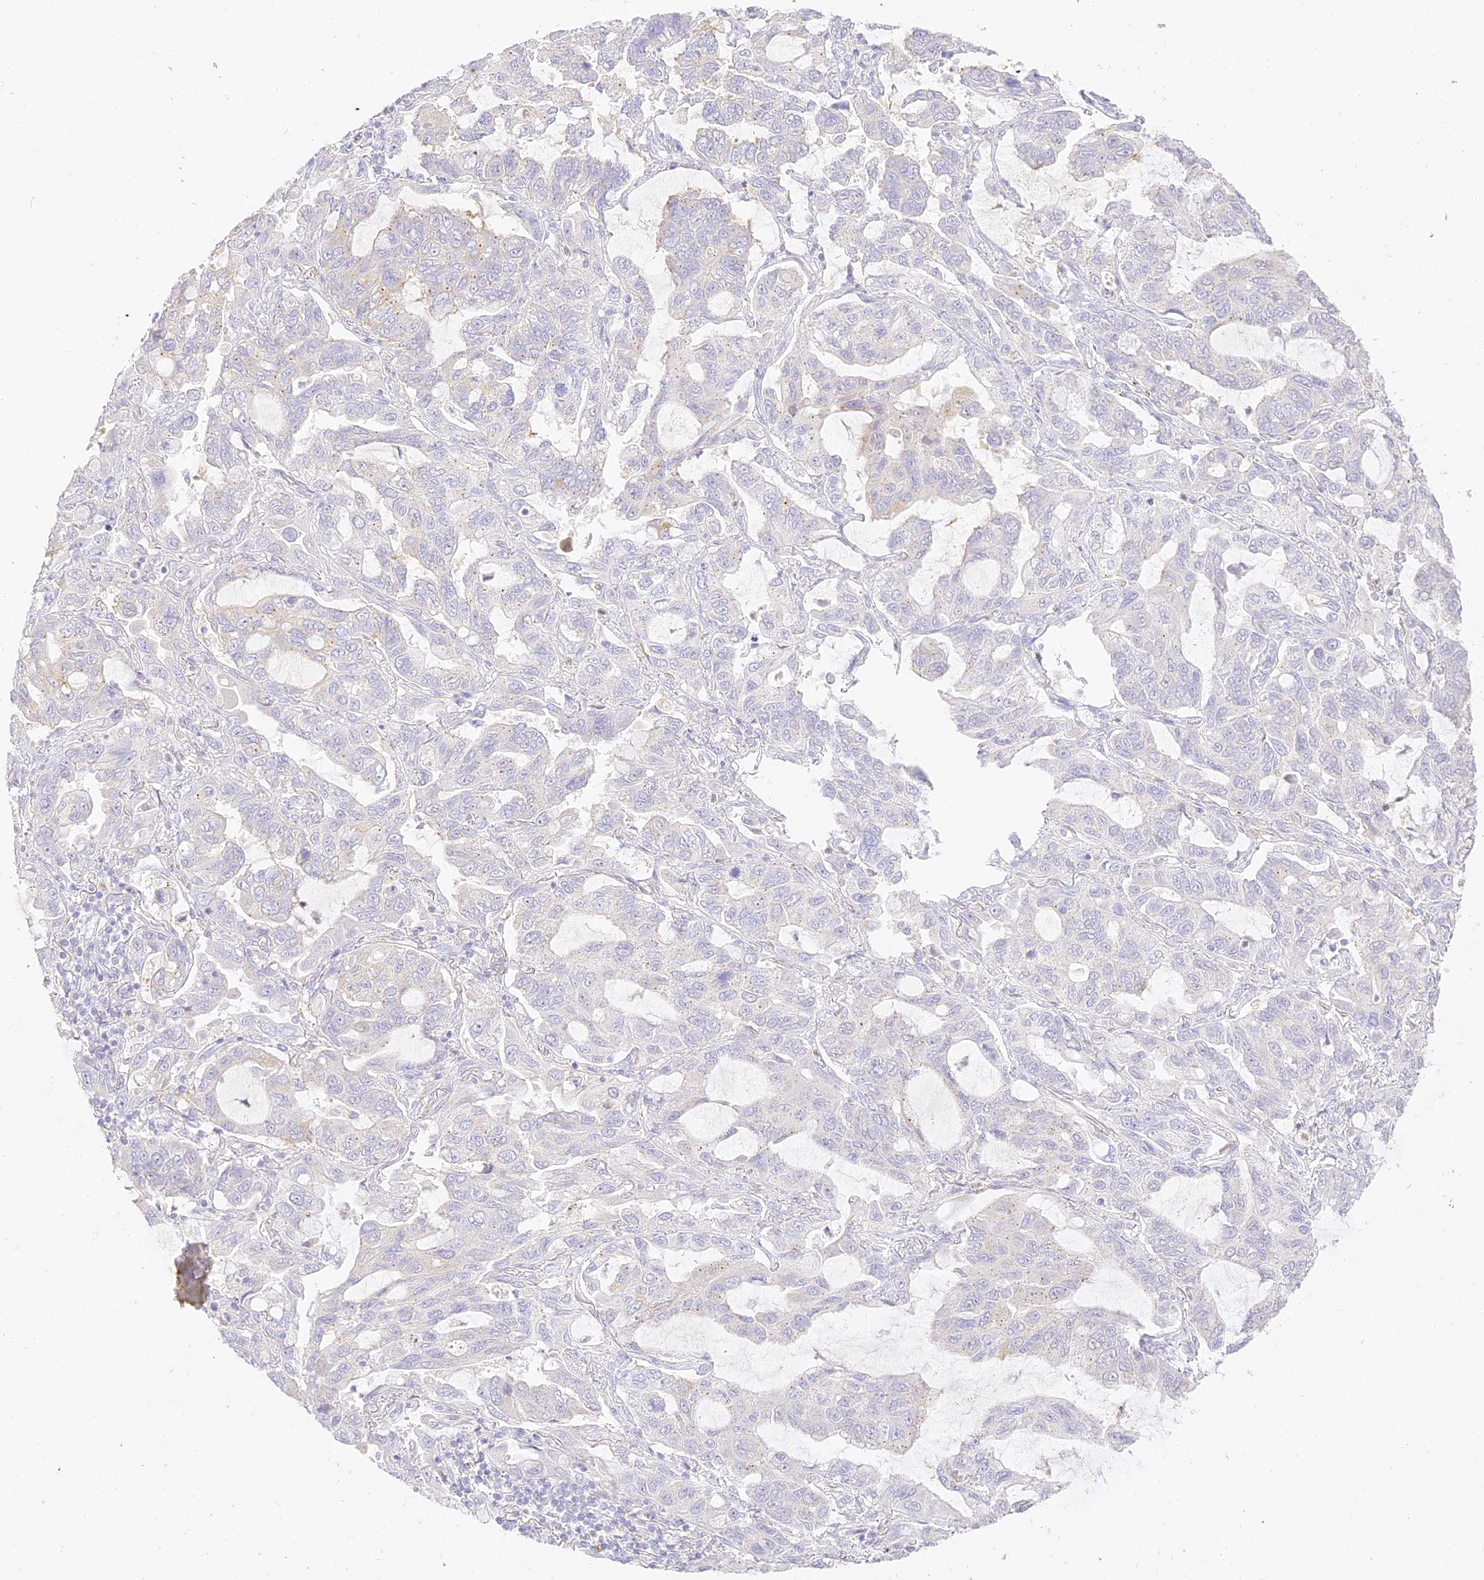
{"staining": {"intensity": "negative", "quantity": "none", "location": "none"}, "tissue": "lung cancer", "cell_type": "Tumor cells", "image_type": "cancer", "snomed": [{"axis": "morphology", "description": "Adenocarcinoma, NOS"}, {"axis": "topography", "description": "Lung"}], "caption": "IHC image of human adenocarcinoma (lung) stained for a protein (brown), which reveals no staining in tumor cells.", "gene": "SEC13", "patient": {"sex": "male", "age": 64}}